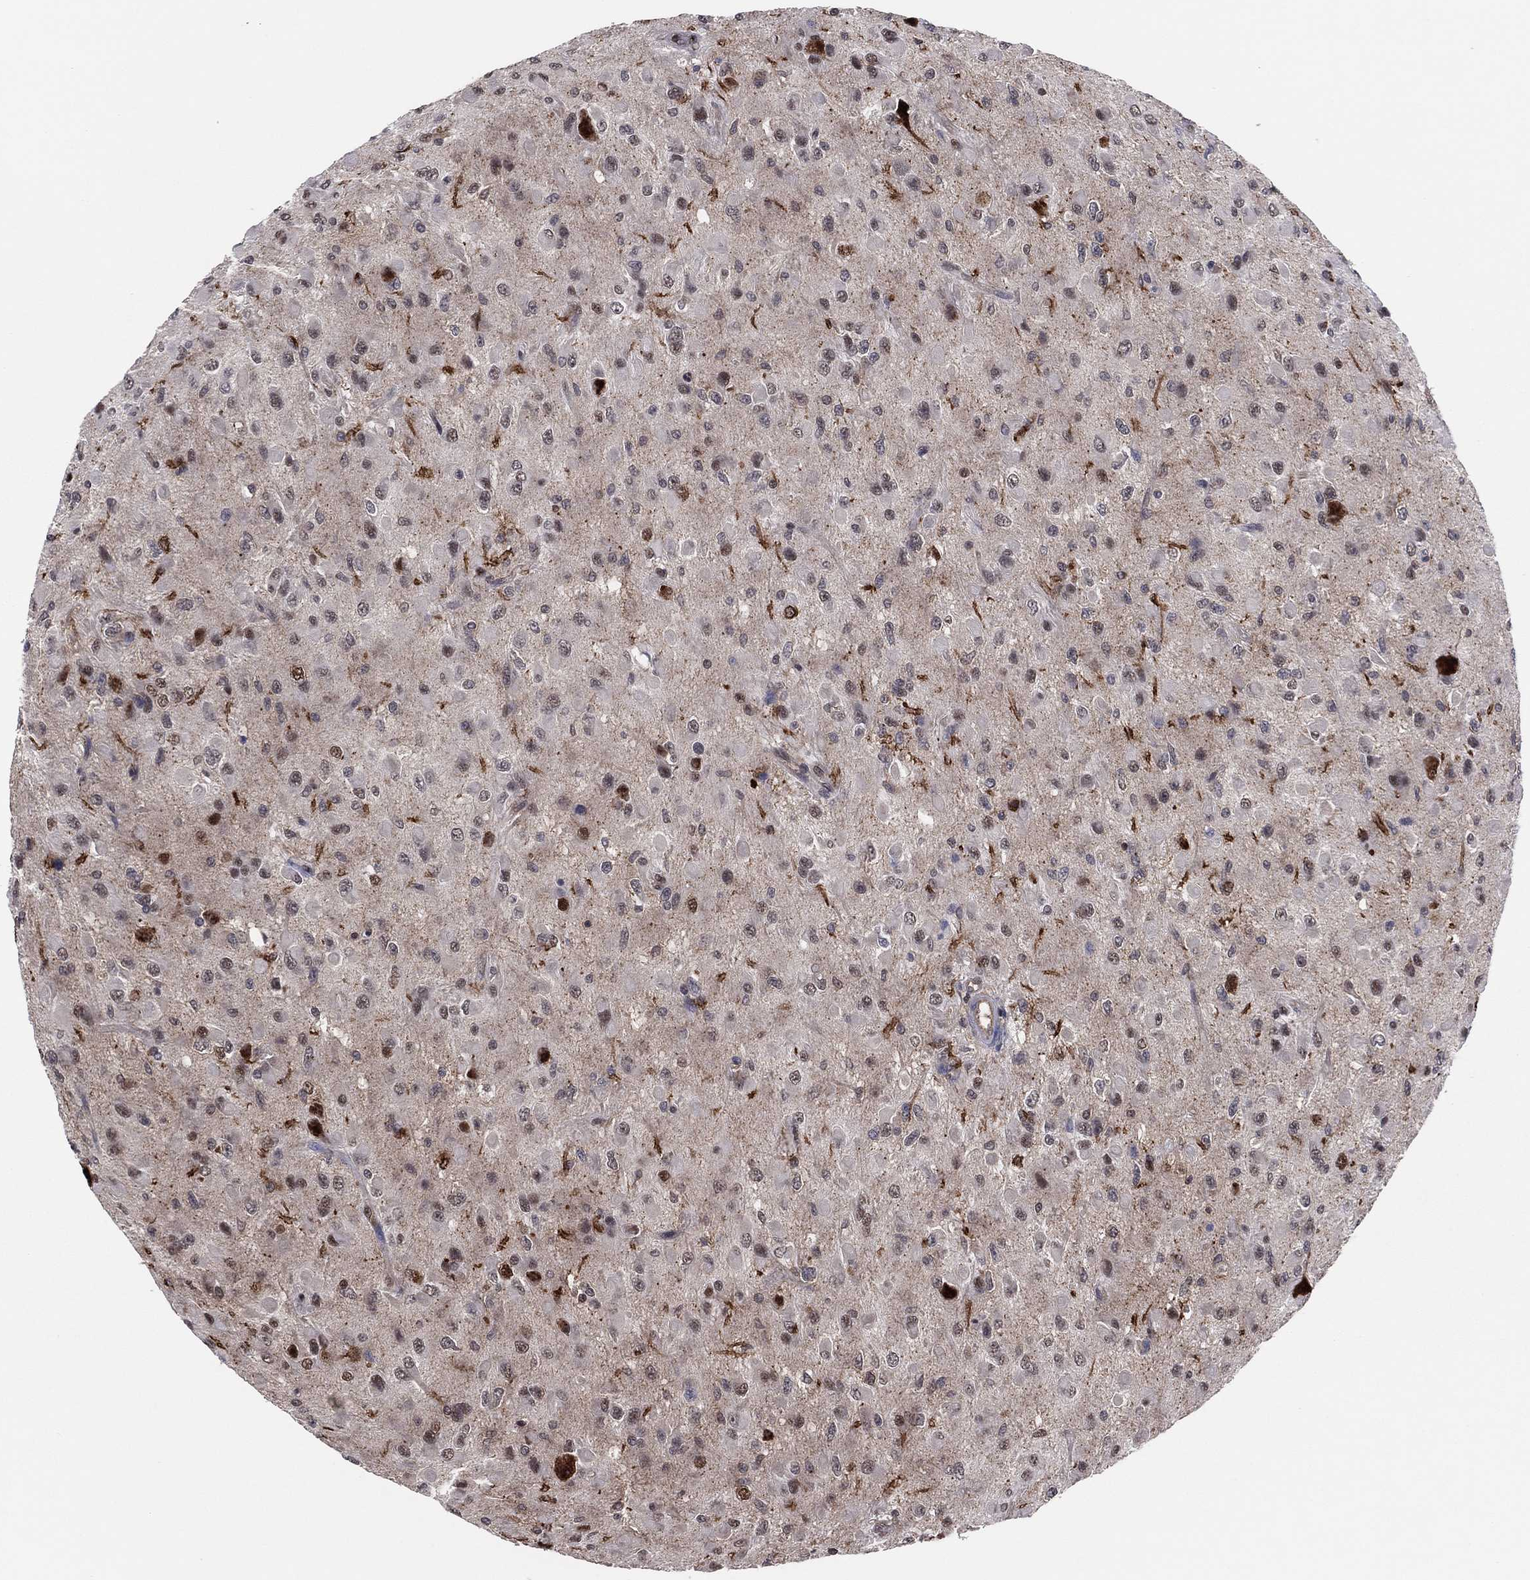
{"staining": {"intensity": "moderate", "quantity": "<25%", "location": "cytoplasmic/membranous,nuclear"}, "tissue": "glioma", "cell_type": "Tumor cells", "image_type": "cancer", "snomed": [{"axis": "morphology", "description": "Glioma, malignant, High grade"}, {"axis": "topography", "description": "Cerebral cortex"}], "caption": "Immunohistochemical staining of glioma exhibits moderate cytoplasmic/membranous and nuclear protein staining in about <25% of tumor cells. (brown staining indicates protein expression, while blue staining denotes nuclei).", "gene": "ICOSLG", "patient": {"sex": "male", "age": 35}}